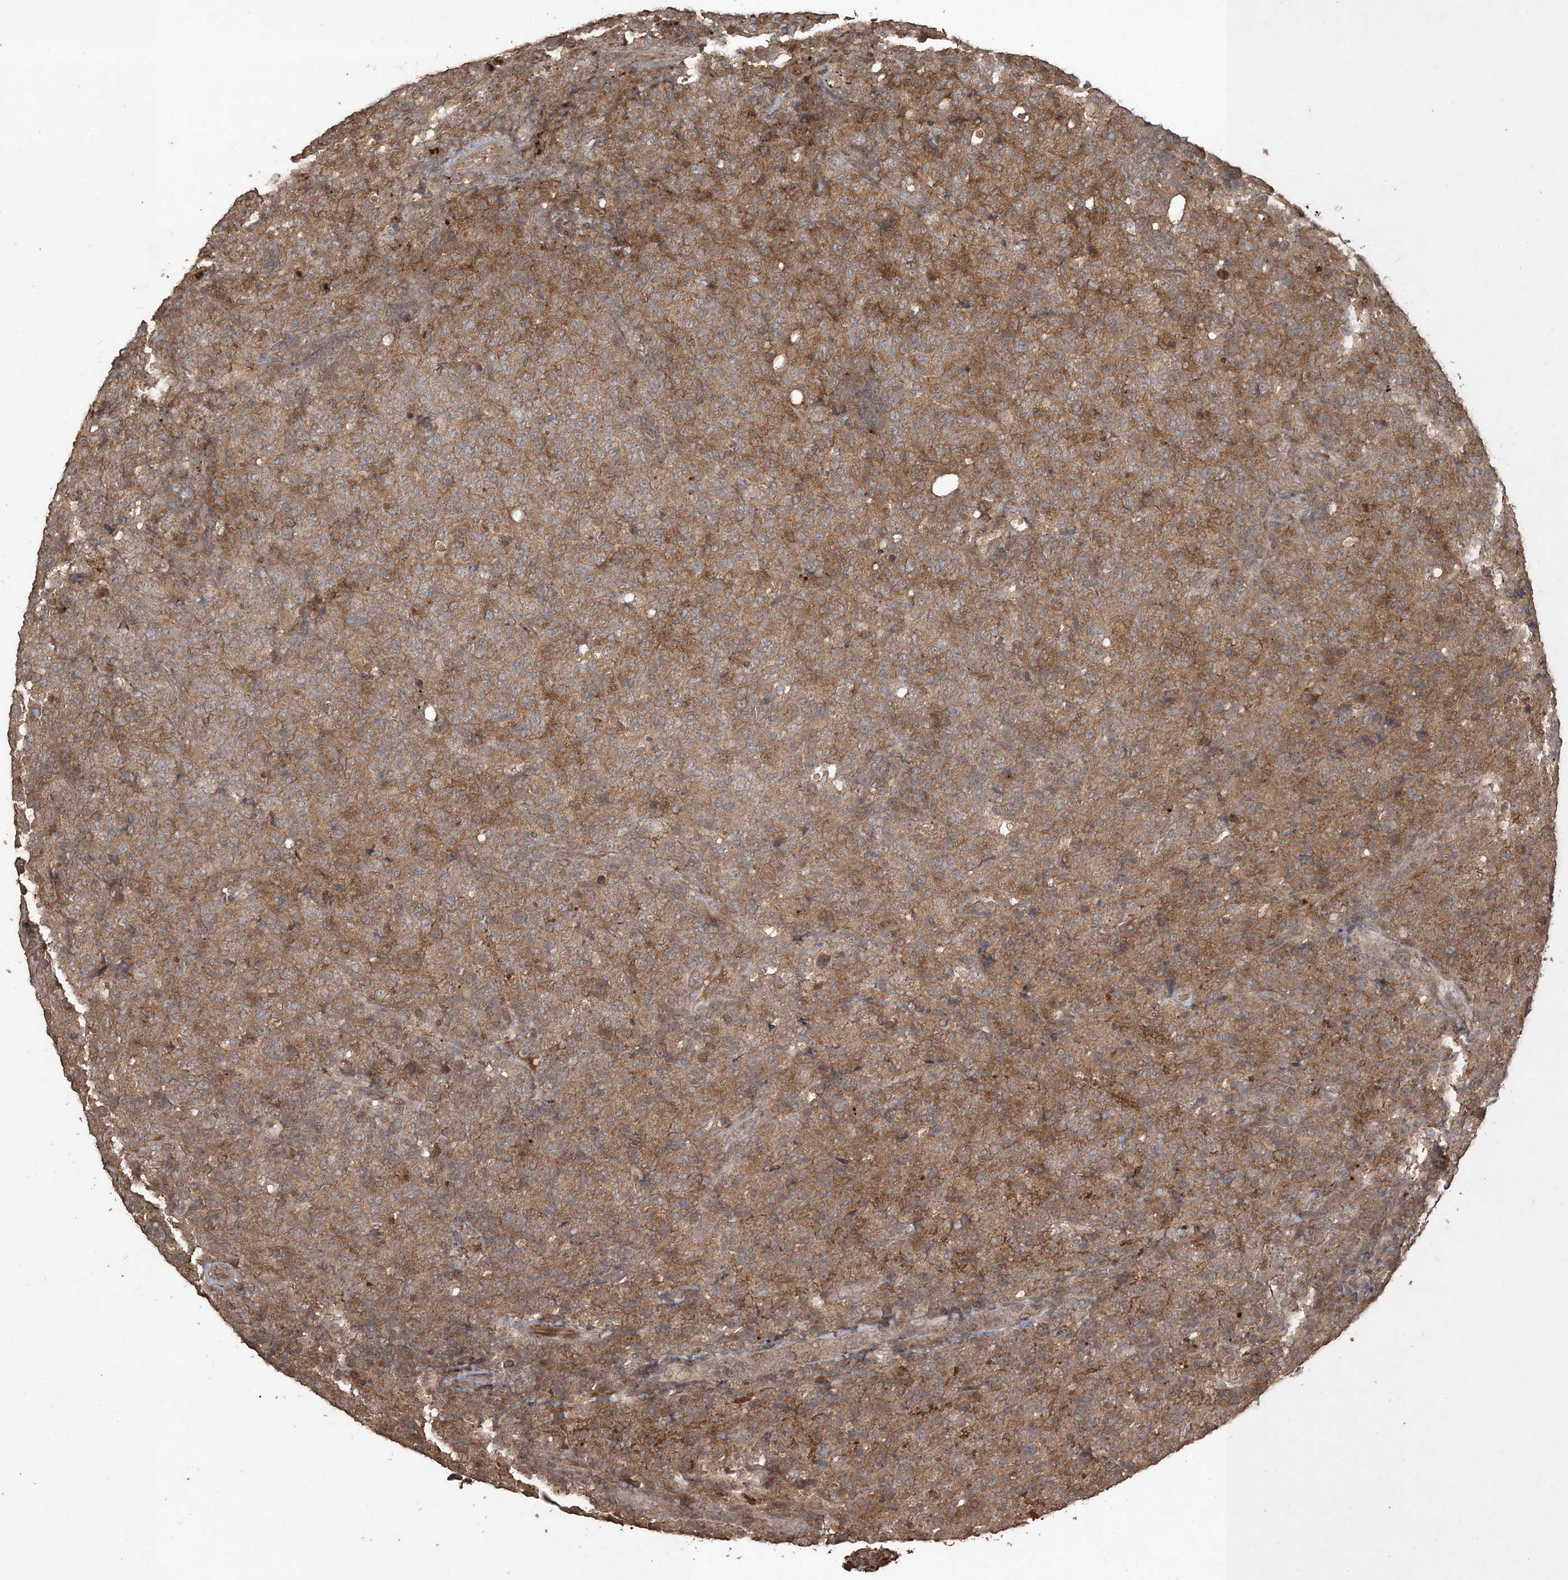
{"staining": {"intensity": "moderate", "quantity": ">75%", "location": "cytoplasmic/membranous"}, "tissue": "lymphoma", "cell_type": "Tumor cells", "image_type": "cancer", "snomed": [{"axis": "morphology", "description": "Malignant lymphoma, non-Hodgkin's type, High grade"}, {"axis": "topography", "description": "Tonsil"}], "caption": "Protein analysis of malignant lymphoma, non-Hodgkin's type (high-grade) tissue demonstrates moderate cytoplasmic/membranous staining in approximately >75% of tumor cells.", "gene": "EFCAB8", "patient": {"sex": "female", "age": 36}}